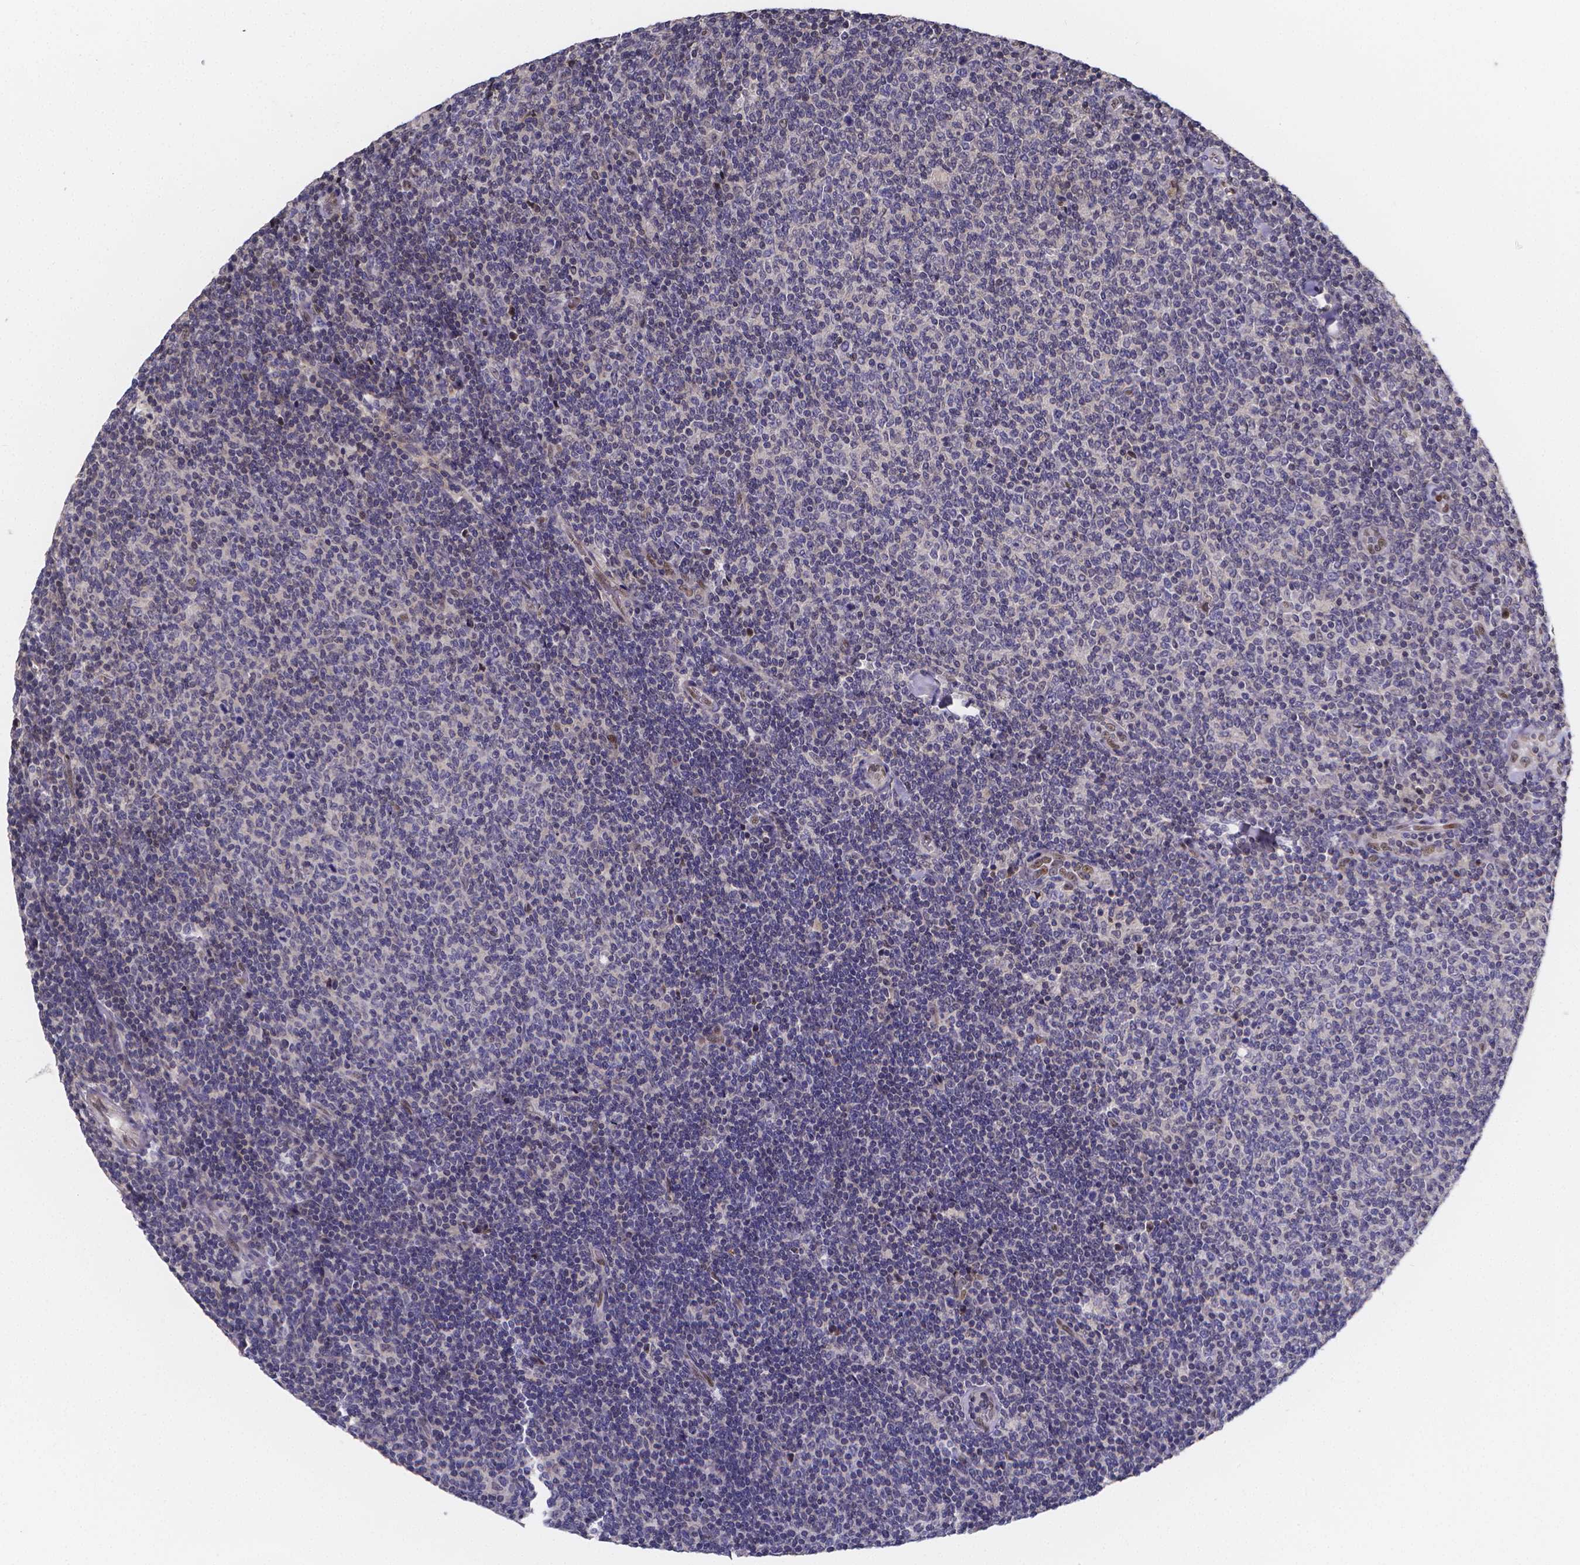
{"staining": {"intensity": "negative", "quantity": "none", "location": "none"}, "tissue": "lymphoma", "cell_type": "Tumor cells", "image_type": "cancer", "snomed": [{"axis": "morphology", "description": "Malignant lymphoma, non-Hodgkin's type, Low grade"}, {"axis": "topography", "description": "Lymph node"}], "caption": "DAB (3,3'-diaminobenzidine) immunohistochemical staining of low-grade malignant lymphoma, non-Hodgkin's type reveals no significant expression in tumor cells.", "gene": "PAH", "patient": {"sex": "male", "age": 52}}